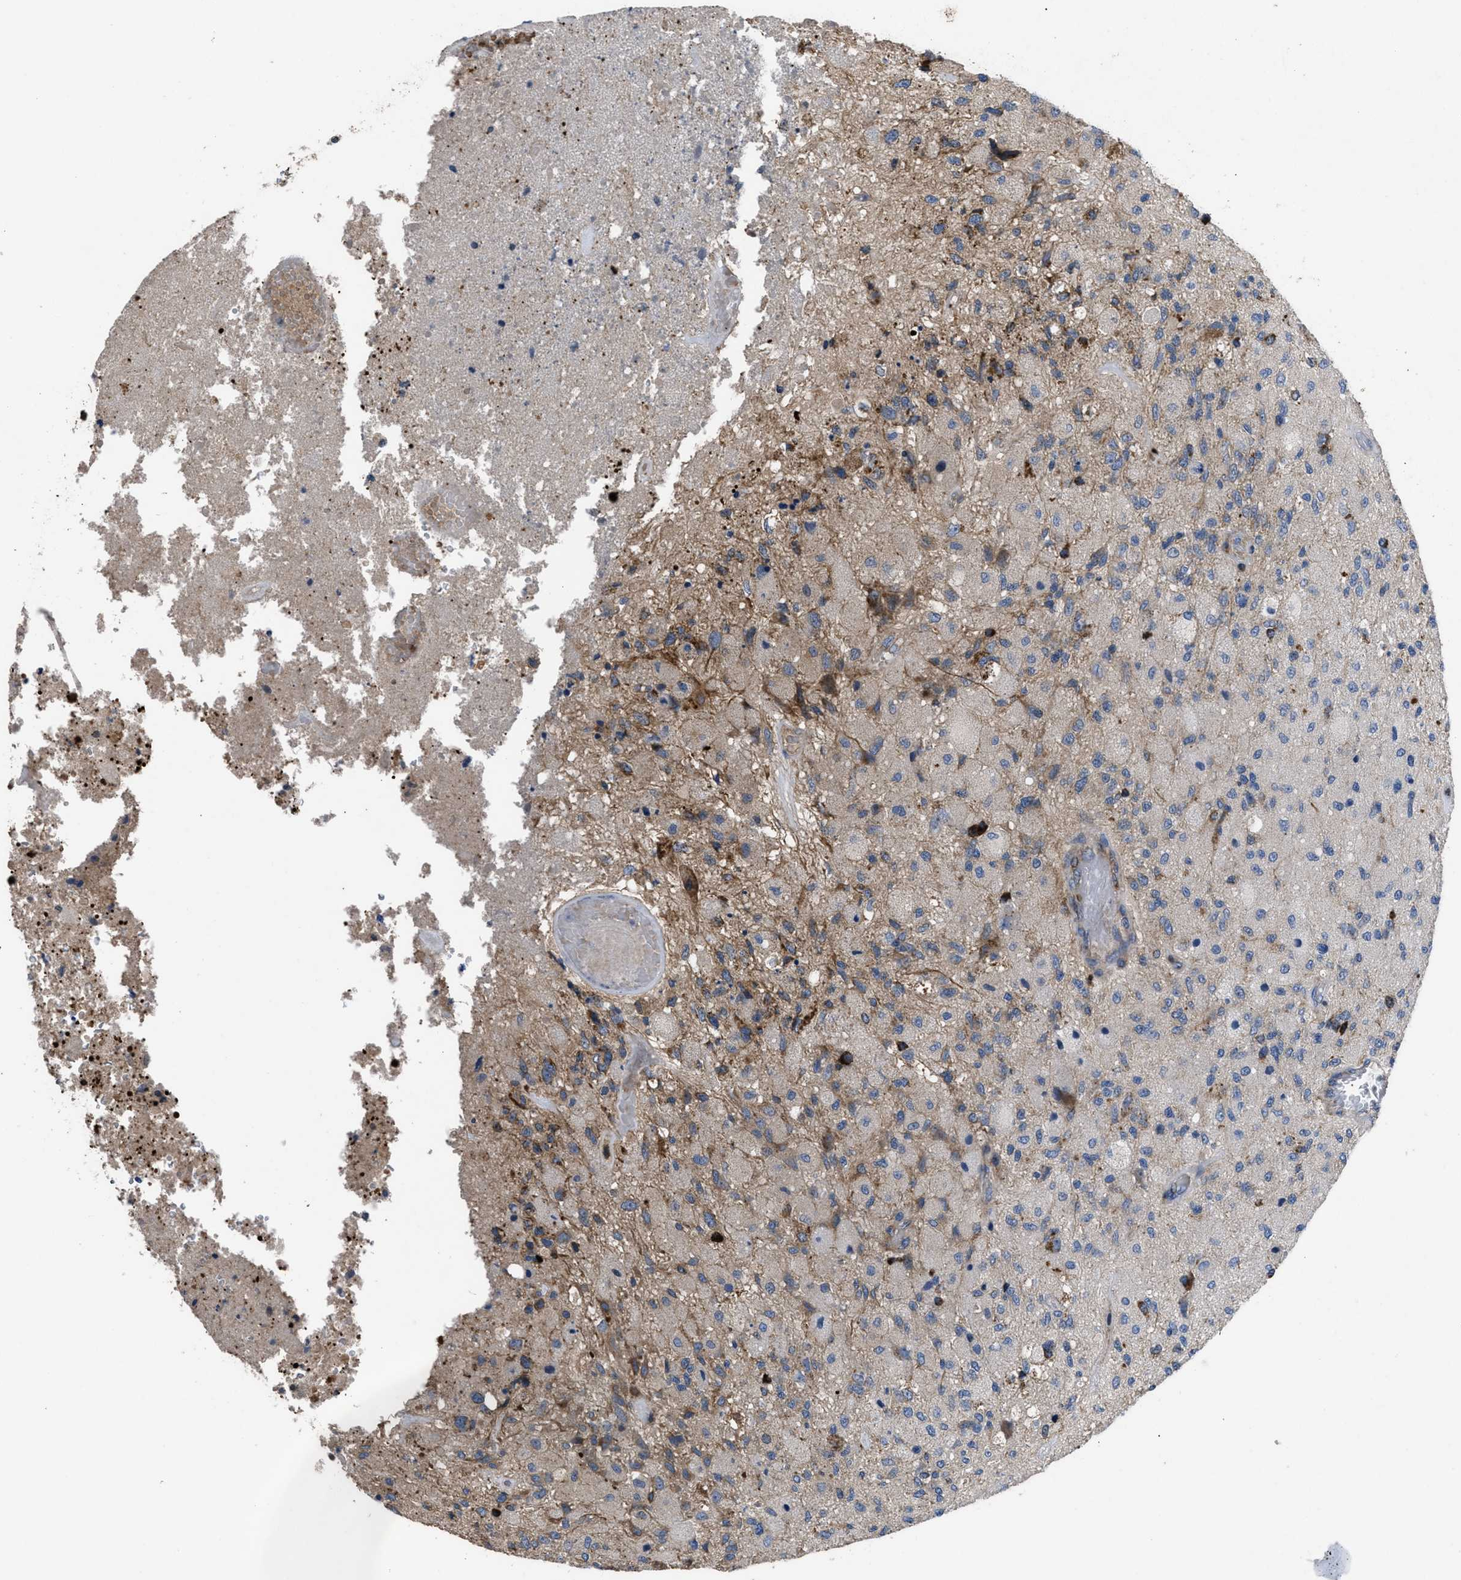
{"staining": {"intensity": "moderate", "quantity": "<25%", "location": "cytoplasmic/membranous"}, "tissue": "glioma", "cell_type": "Tumor cells", "image_type": "cancer", "snomed": [{"axis": "morphology", "description": "Normal tissue, NOS"}, {"axis": "morphology", "description": "Glioma, malignant, High grade"}, {"axis": "topography", "description": "Cerebral cortex"}], "caption": "About <25% of tumor cells in human glioma display moderate cytoplasmic/membranous protein expression as visualized by brown immunohistochemical staining.", "gene": "YBEY", "patient": {"sex": "male", "age": 77}}